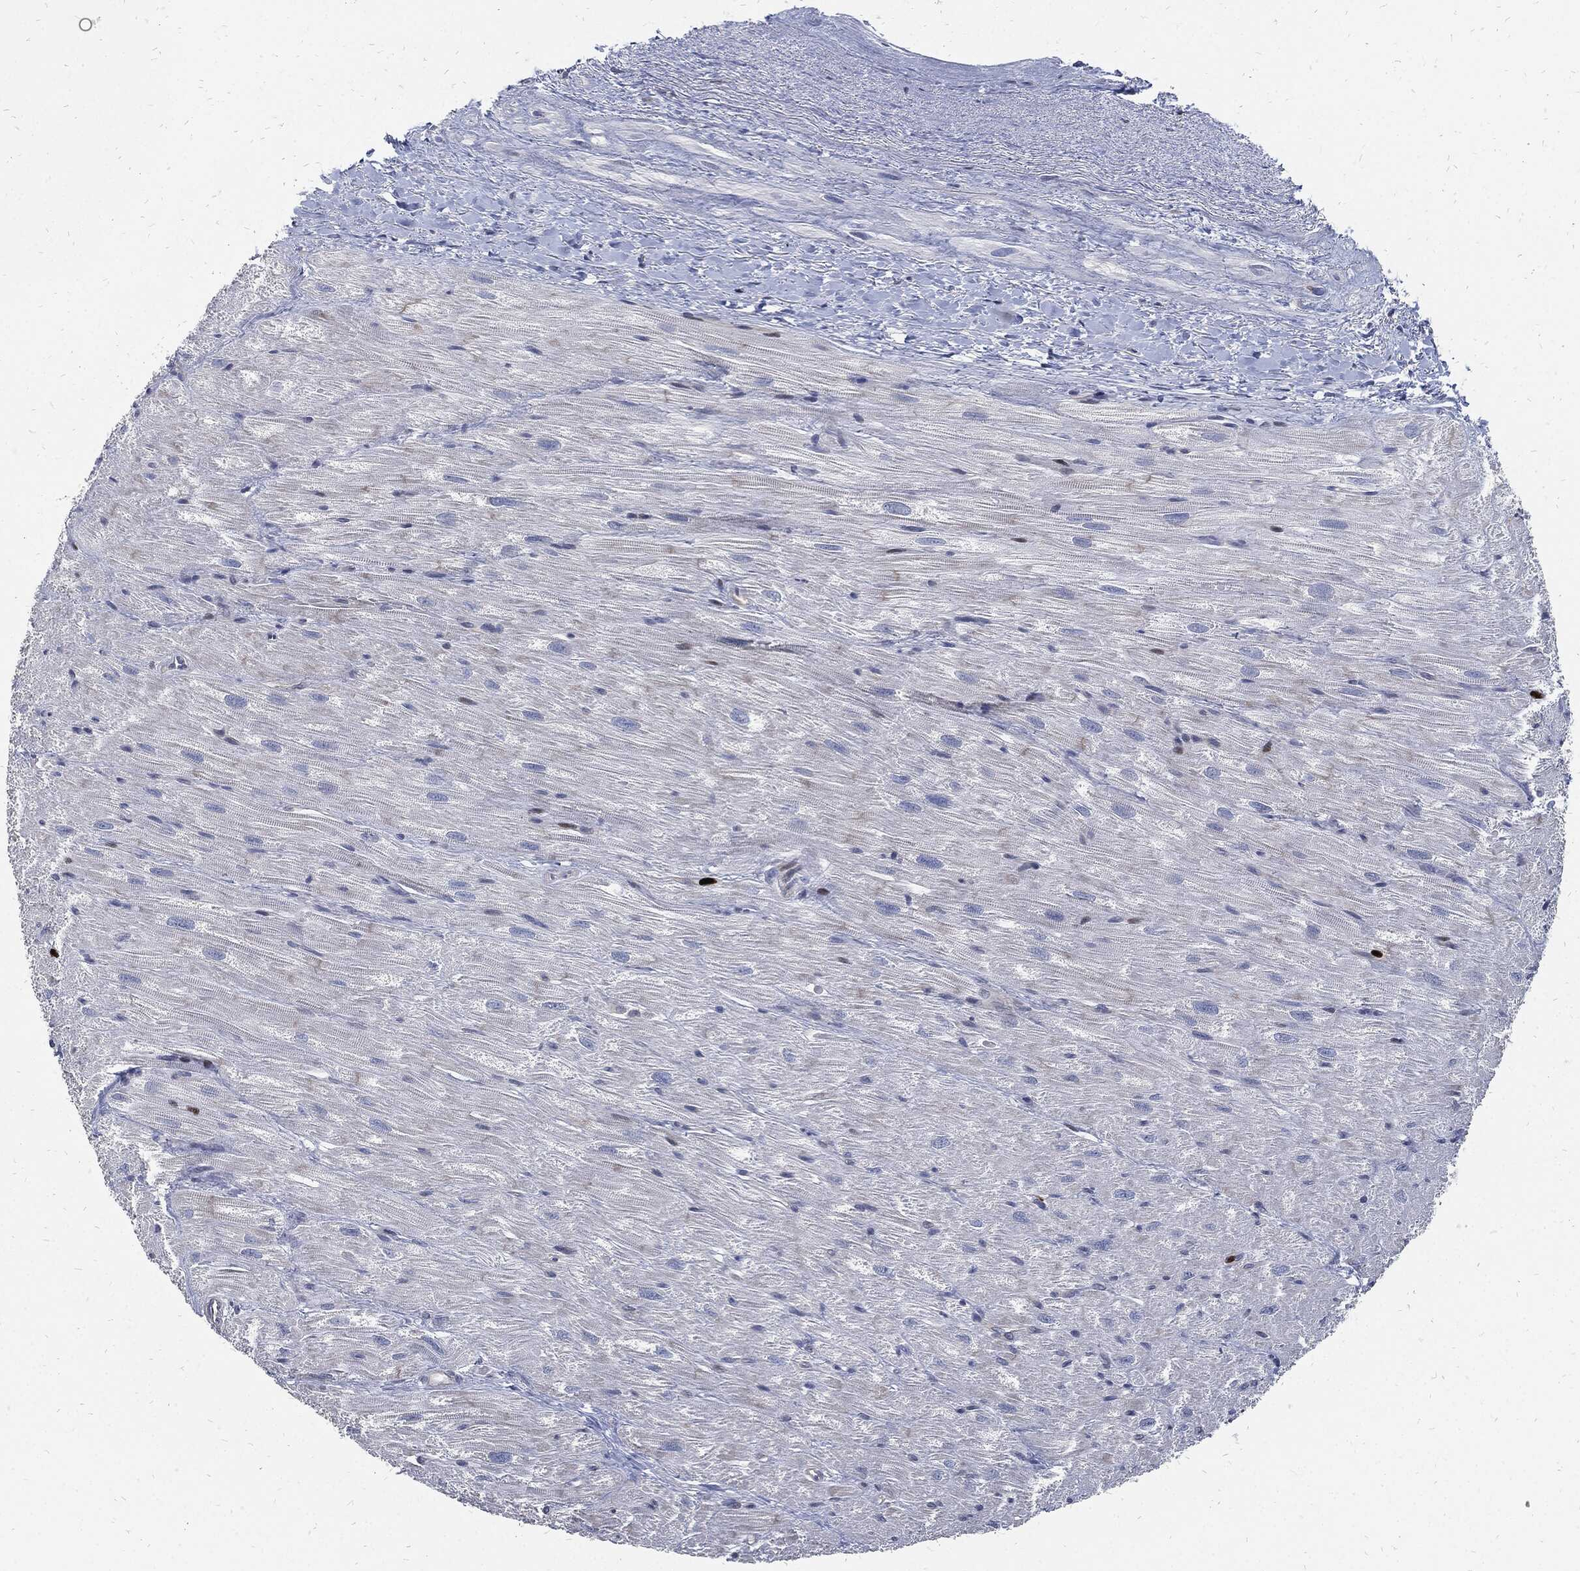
{"staining": {"intensity": "negative", "quantity": "none", "location": "none"}, "tissue": "heart muscle", "cell_type": "Cardiomyocytes", "image_type": "normal", "snomed": [{"axis": "morphology", "description": "Normal tissue, NOS"}, {"axis": "topography", "description": "Heart"}], "caption": "Heart muscle was stained to show a protein in brown. There is no significant expression in cardiomyocytes. (IHC, brightfield microscopy, high magnification).", "gene": "MKI67", "patient": {"sex": "male", "age": 62}}